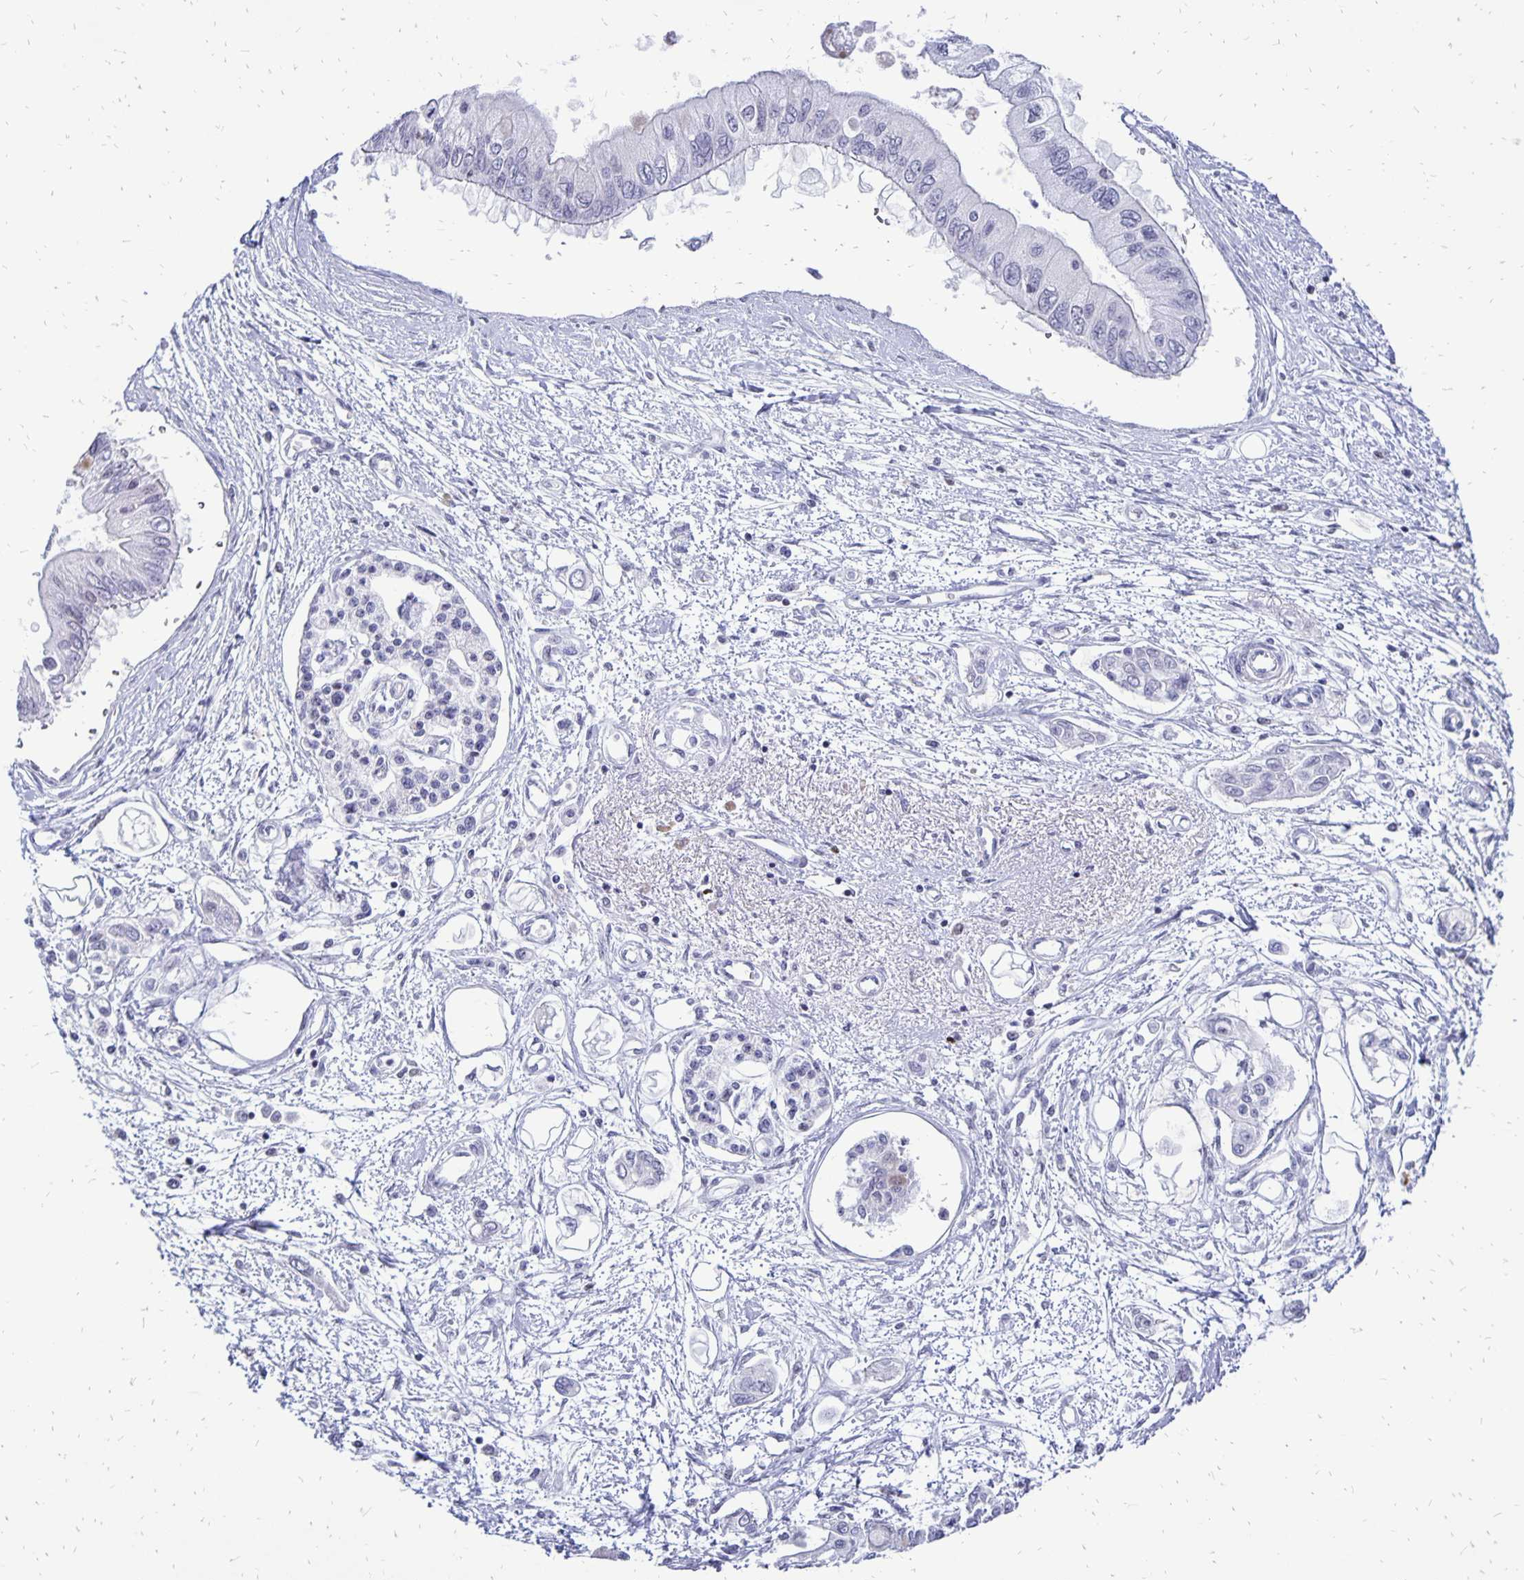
{"staining": {"intensity": "negative", "quantity": "none", "location": "none"}, "tissue": "pancreatic cancer", "cell_type": "Tumor cells", "image_type": "cancer", "snomed": [{"axis": "morphology", "description": "Adenocarcinoma, NOS"}, {"axis": "topography", "description": "Pancreas"}], "caption": "Immunohistochemistry (IHC) of pancreatic cancer exhibits no expression in tumor cells.", "gene": "DCK", "patient": {"sex": "female", "age": 77}}